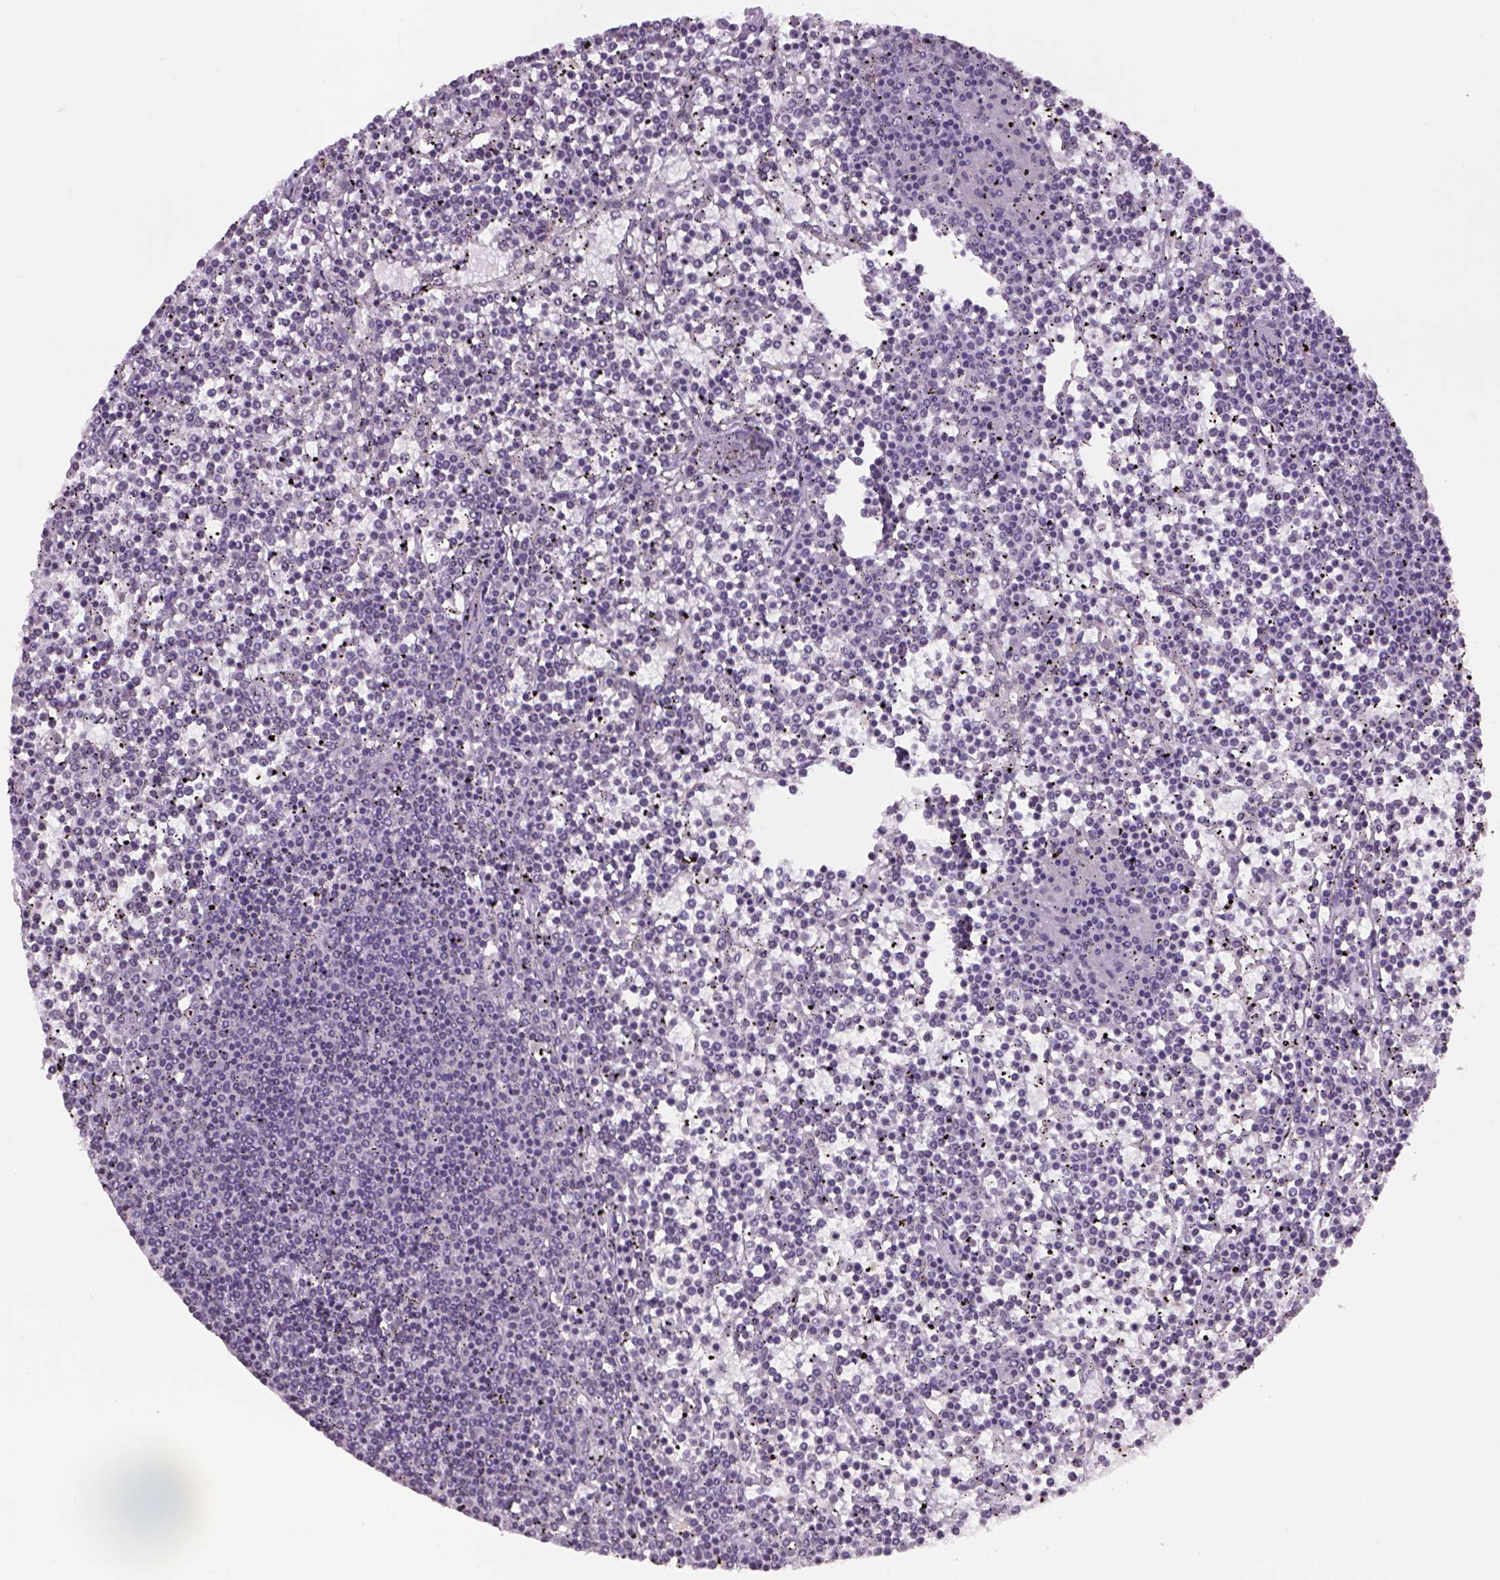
{"staining": {"intensity": "negative", "quantity": "none", "location": "none"}, "tissue": "lymphoma", "cell_type": "Tumor cells", "image_type": "cancer", "snomed": [{"axis": "morphology", "description": "Malignant lymphoma, non-Hodgkin's type, Low grade"}, {"axis": "topography", "description": "Spleen"}], "caption": "Histopathology image shows no protein staining in tumor cells of malignant lymphoma, non-Hodgkin's type (low-grade) tissue.", "gene": "PRRT1", "patient": {"sex": "female", "age": 19}}